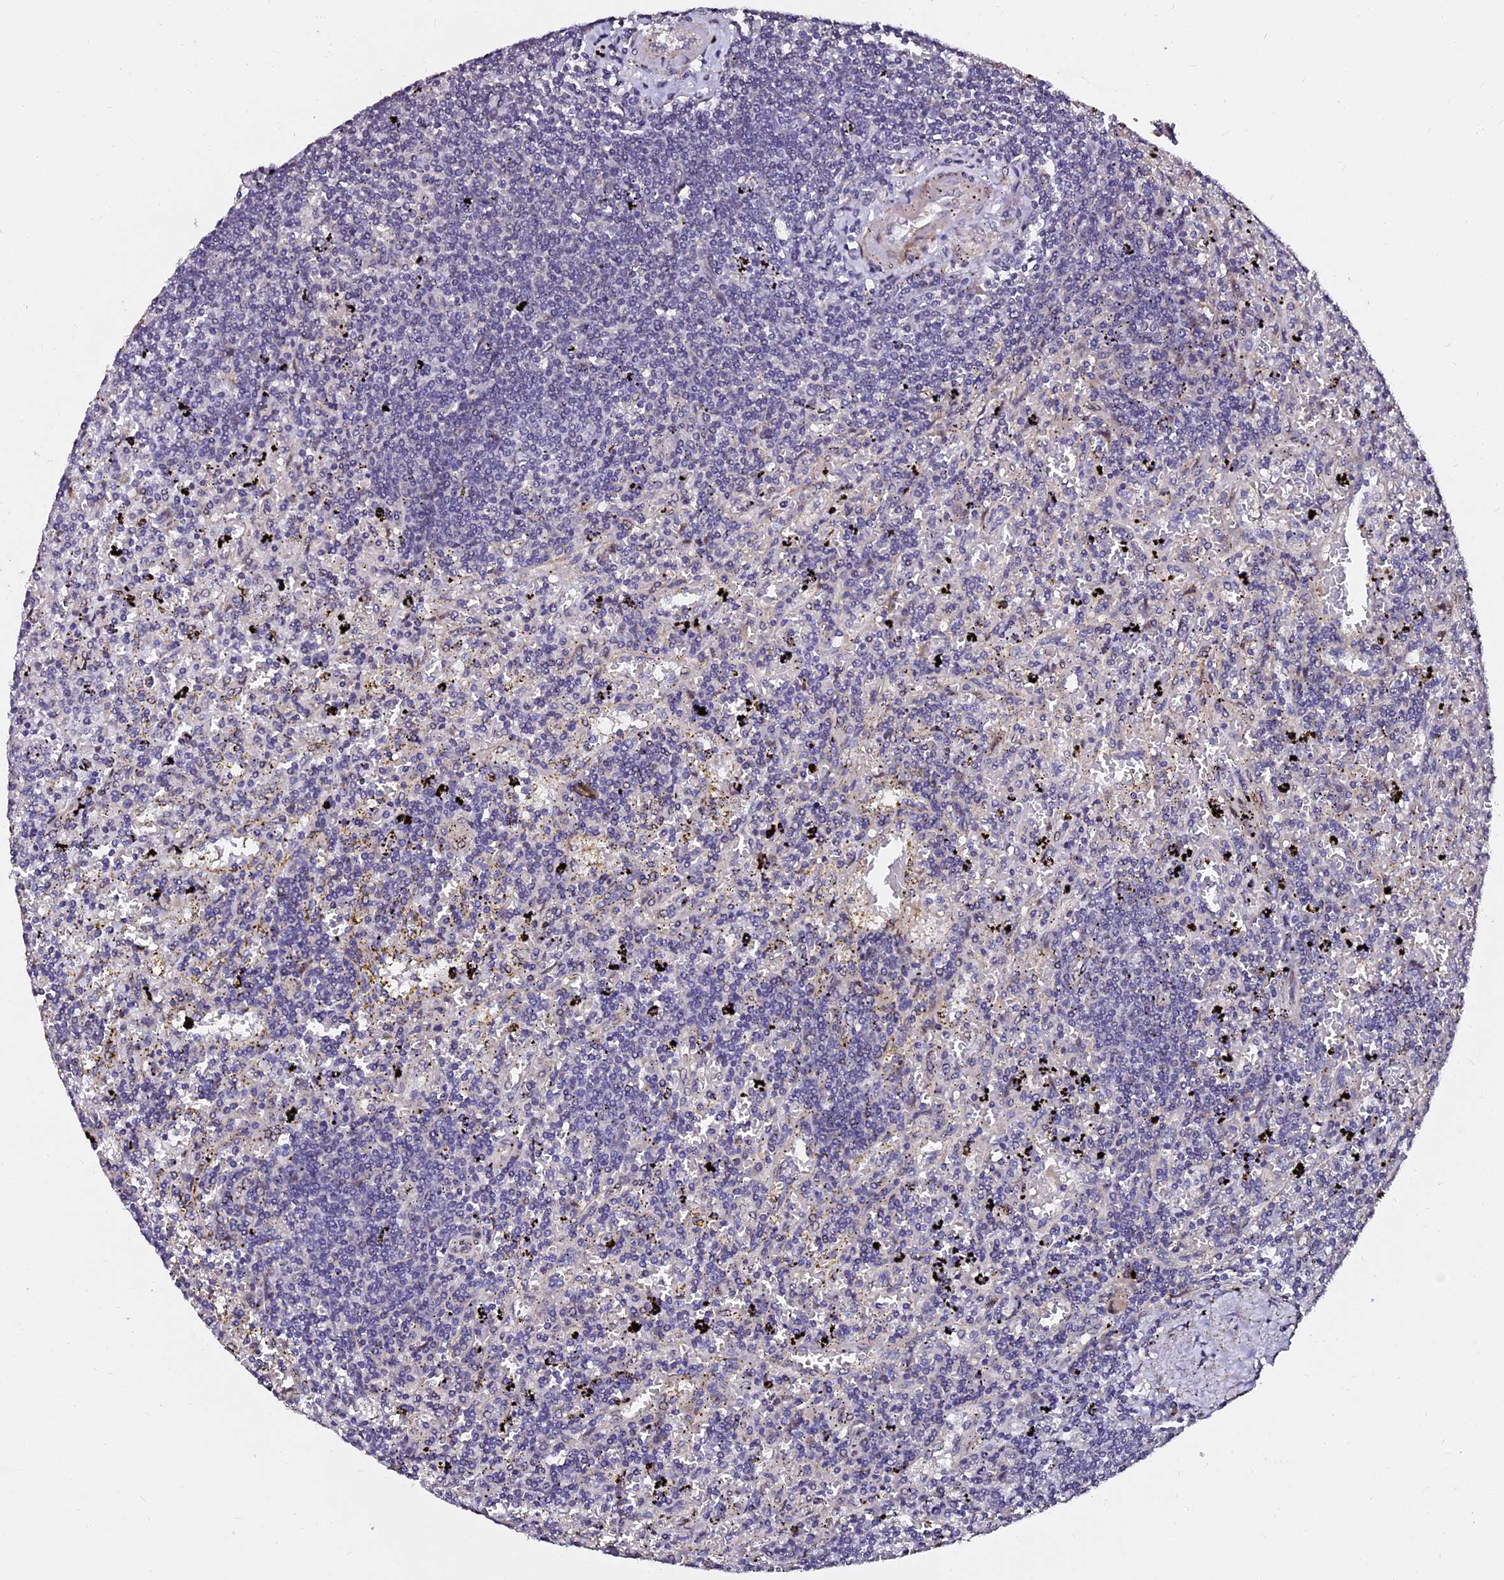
{"staining": {"intensity": "negative", "quantity": "none", "location": "none"}, "tissue": "lymphoma", "cell_type": "Tumor cells", "image_type": "cancer", "snomed": [{"axis": "morphology", "description": "Malignant lymphoma, non-Hodgkin's type, Low grade"}, {"axis": "topography", "description": "Spleen"}], "caption": "Lymphoma was stained to show a protein in brown. There is no significant positivity in tumor cells. Brightfield microscopy of IHC stained with DAB (3,3'-diaminobenzidine) (brown) and hematoxylin (blue), captured at high magnification.", "gene": "GPN3", "patient": {"sex": "male", "age": 76}}